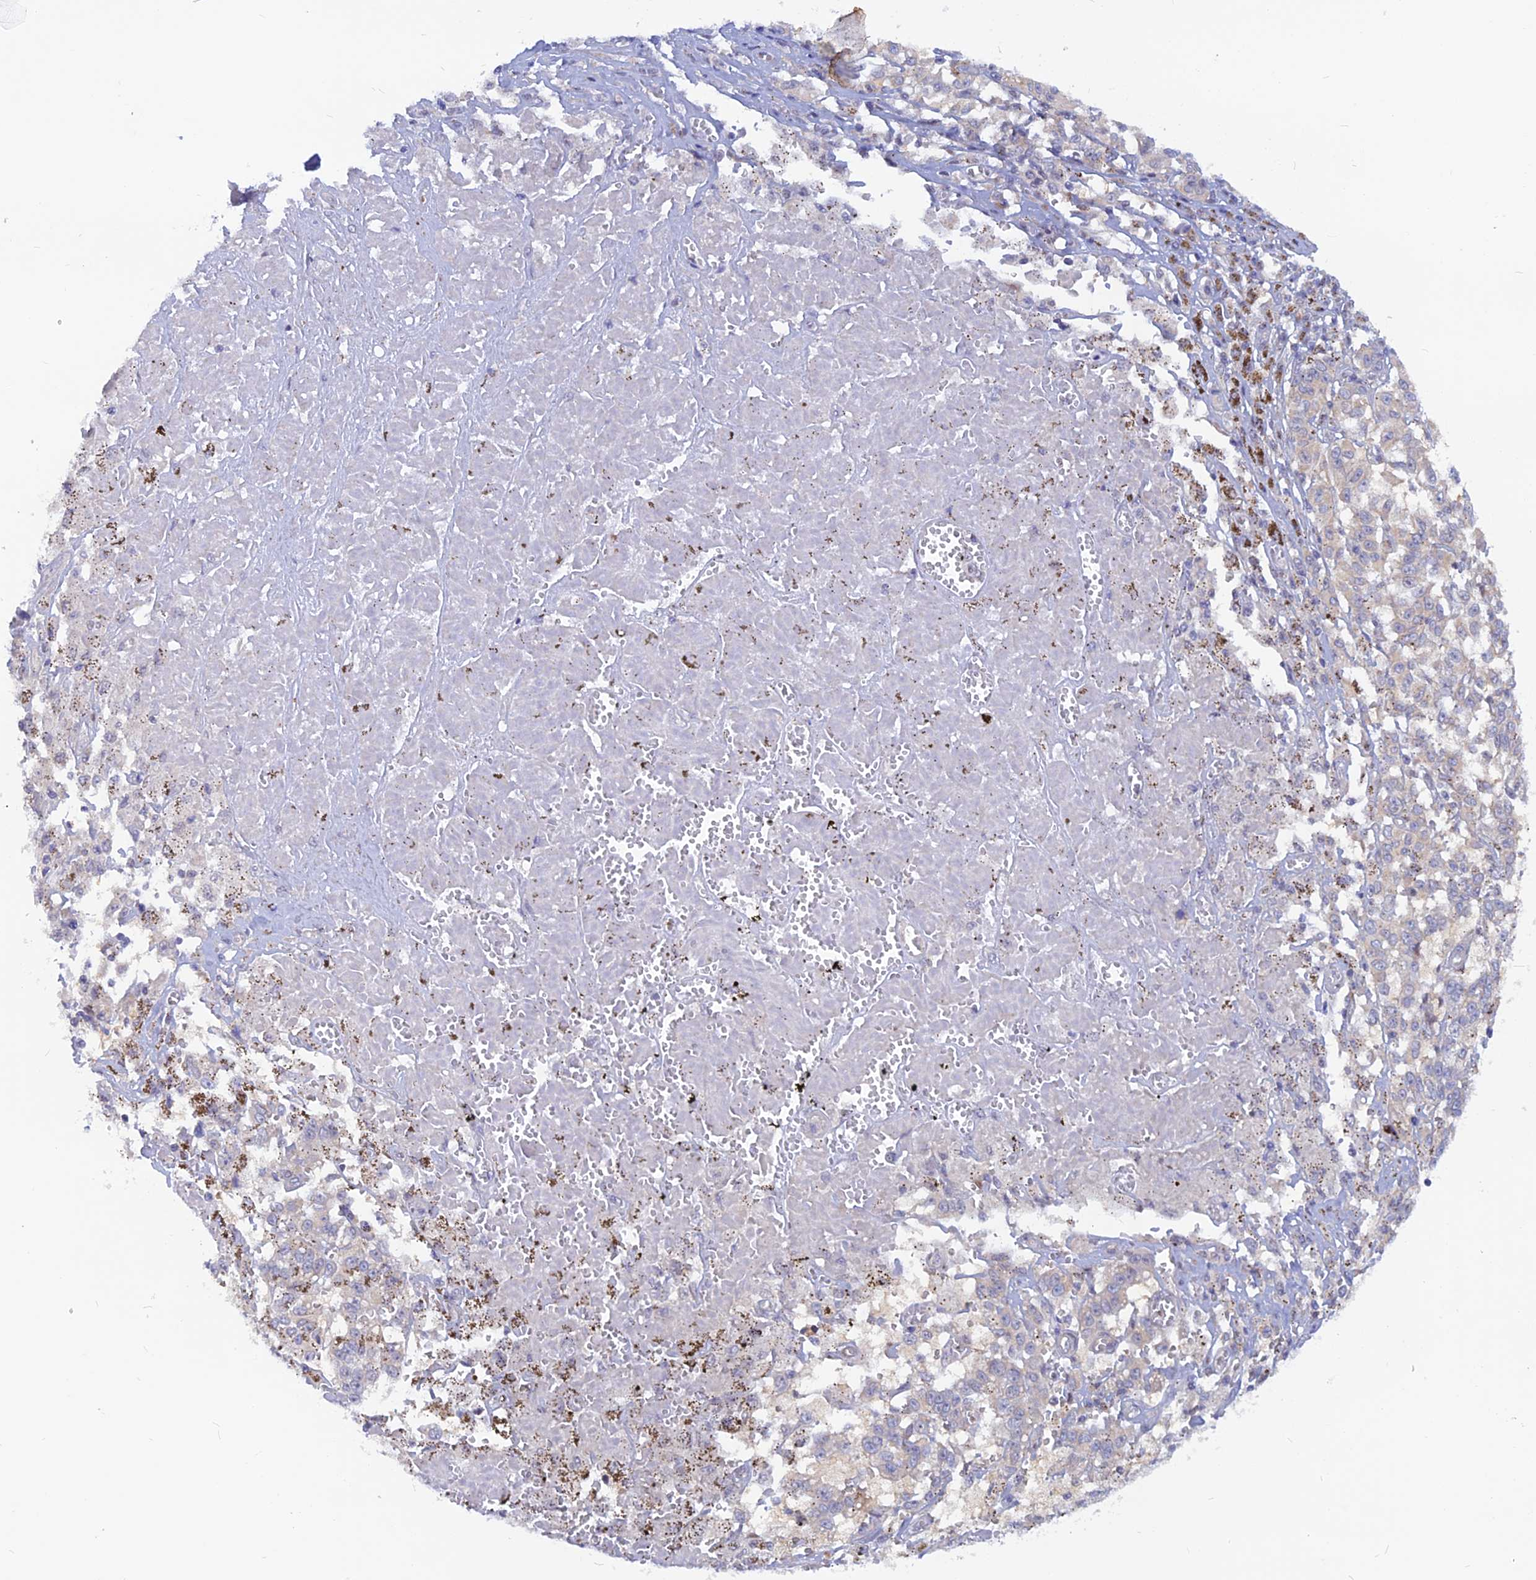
{"staining": {"intensity": "negative", "quantity": "none", "location": "none"}, "tissue": "melanoma", "cell_type": "Tumor cells", "image_type": "cancer", "snomed": [{"axis": "morphology", "description": "Malignant melanoma, NOS"}, {"axis": "topography", "description": "Skin"}], "caption": "The IHC micrograph has no significant staining in tumor cells of malignant melanoma tissue.", "gene": "DNAJC16", "patient": {"sex": "female", "age": 72}}